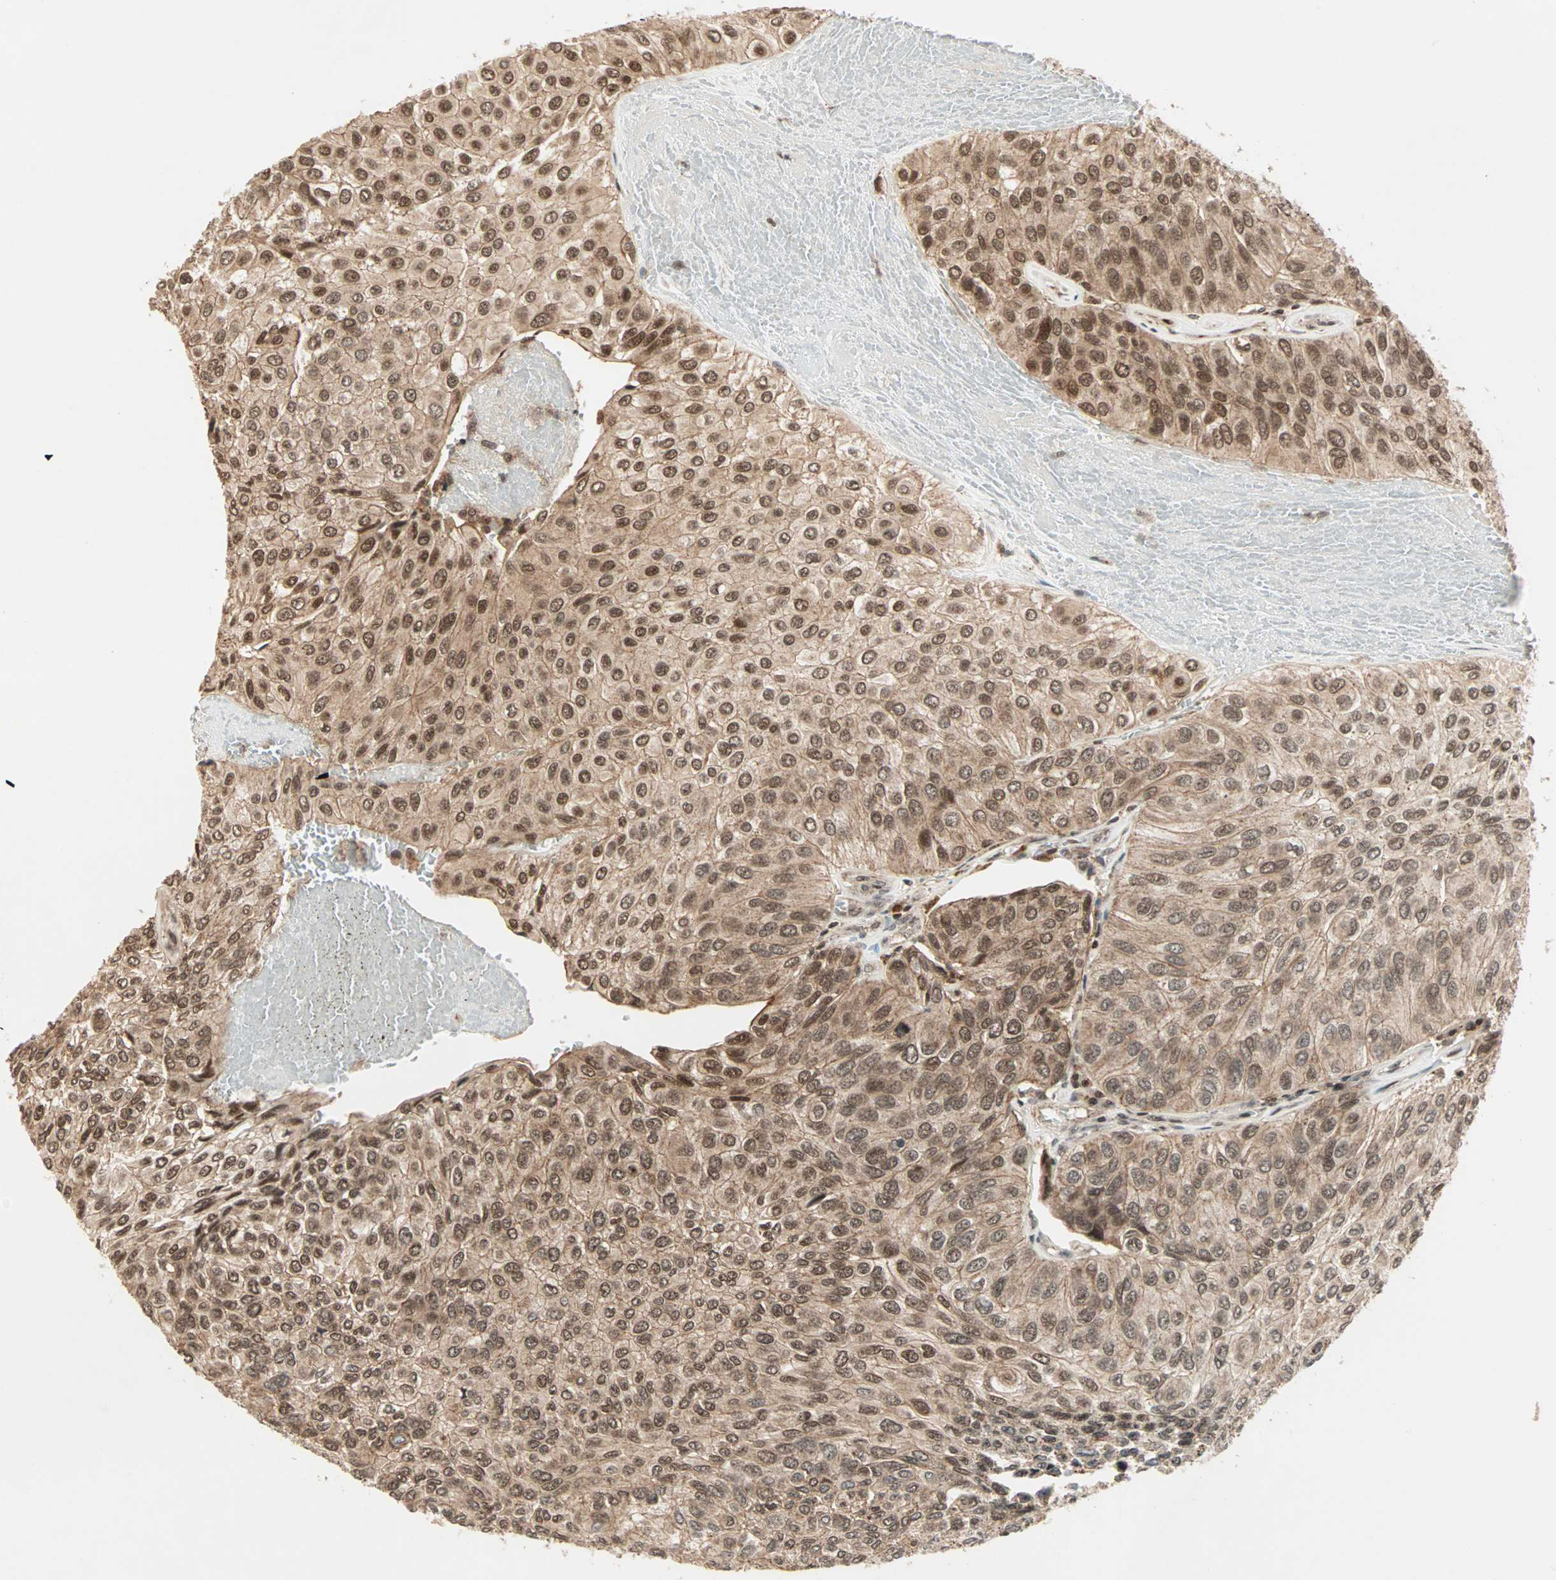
{"staining": {"intensity": "strong", "quantity": ">75%", "location": "cytoplasmic/membranous,nuclear"}, "tissue": "urothelial cancer", "cell_type": "Tumor cells", "image_type": "cancer", "snomed": [{"axis": "morphology", "description": "Urothelial carcinoma, High grade"}, {"axis": "topography", "description": "Urinary bladder"}], "caption": "The photomicrograph shows a brown stain indicating the presence of a protein in the cytoplasmic/membranous and nuclear of tumor cells in urothelial cancer.", "gene": "ZBED9", "patient": {"sex": "male", "age": 66}}